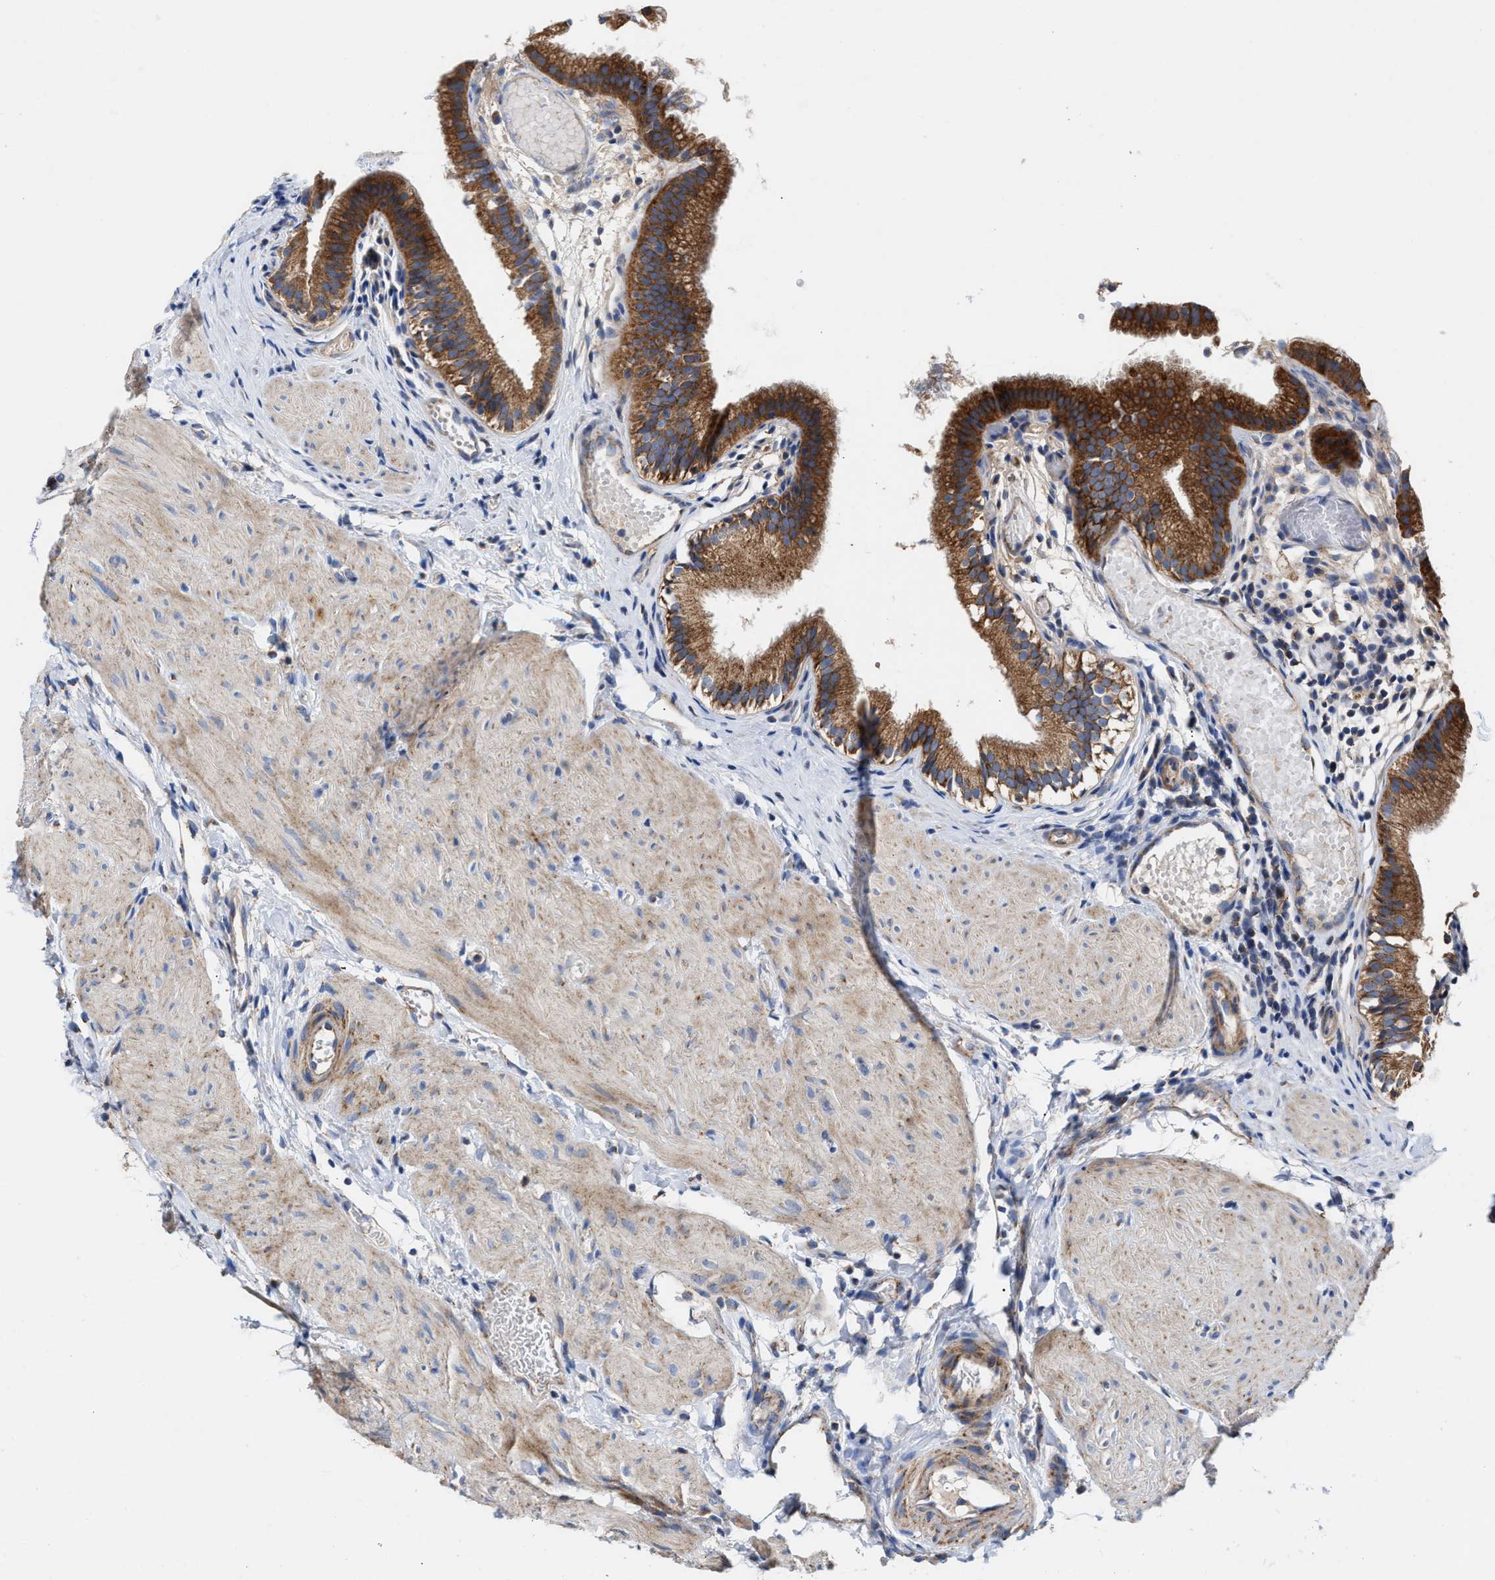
{"staining": {"intensity": "strong", "quantity": ">75%", "location": "cytoplasmic/membranous"}, "tissue": "gallbladder", "cell_type": "Glandular cells", "image_type": "normal", "snomed": [{"axis": "morphology", "description": "Normal tissue, NOS"}, {"axis": "topography", "description": "Gallbladder"}], "caption": "An IHC micrograph of normal tissue is shown. Protein staining in brown highlights strong cytoplasmic/membranous positivity in gallbladder within glandular cells. (Stains: DAB (3,3'-diaminobenzidine) in brown, nuclei in blue, Microscopy: brightfield microscopy at high magnification).", "gene": "MECR", "patient": {"sex": "female", "age": 26}}